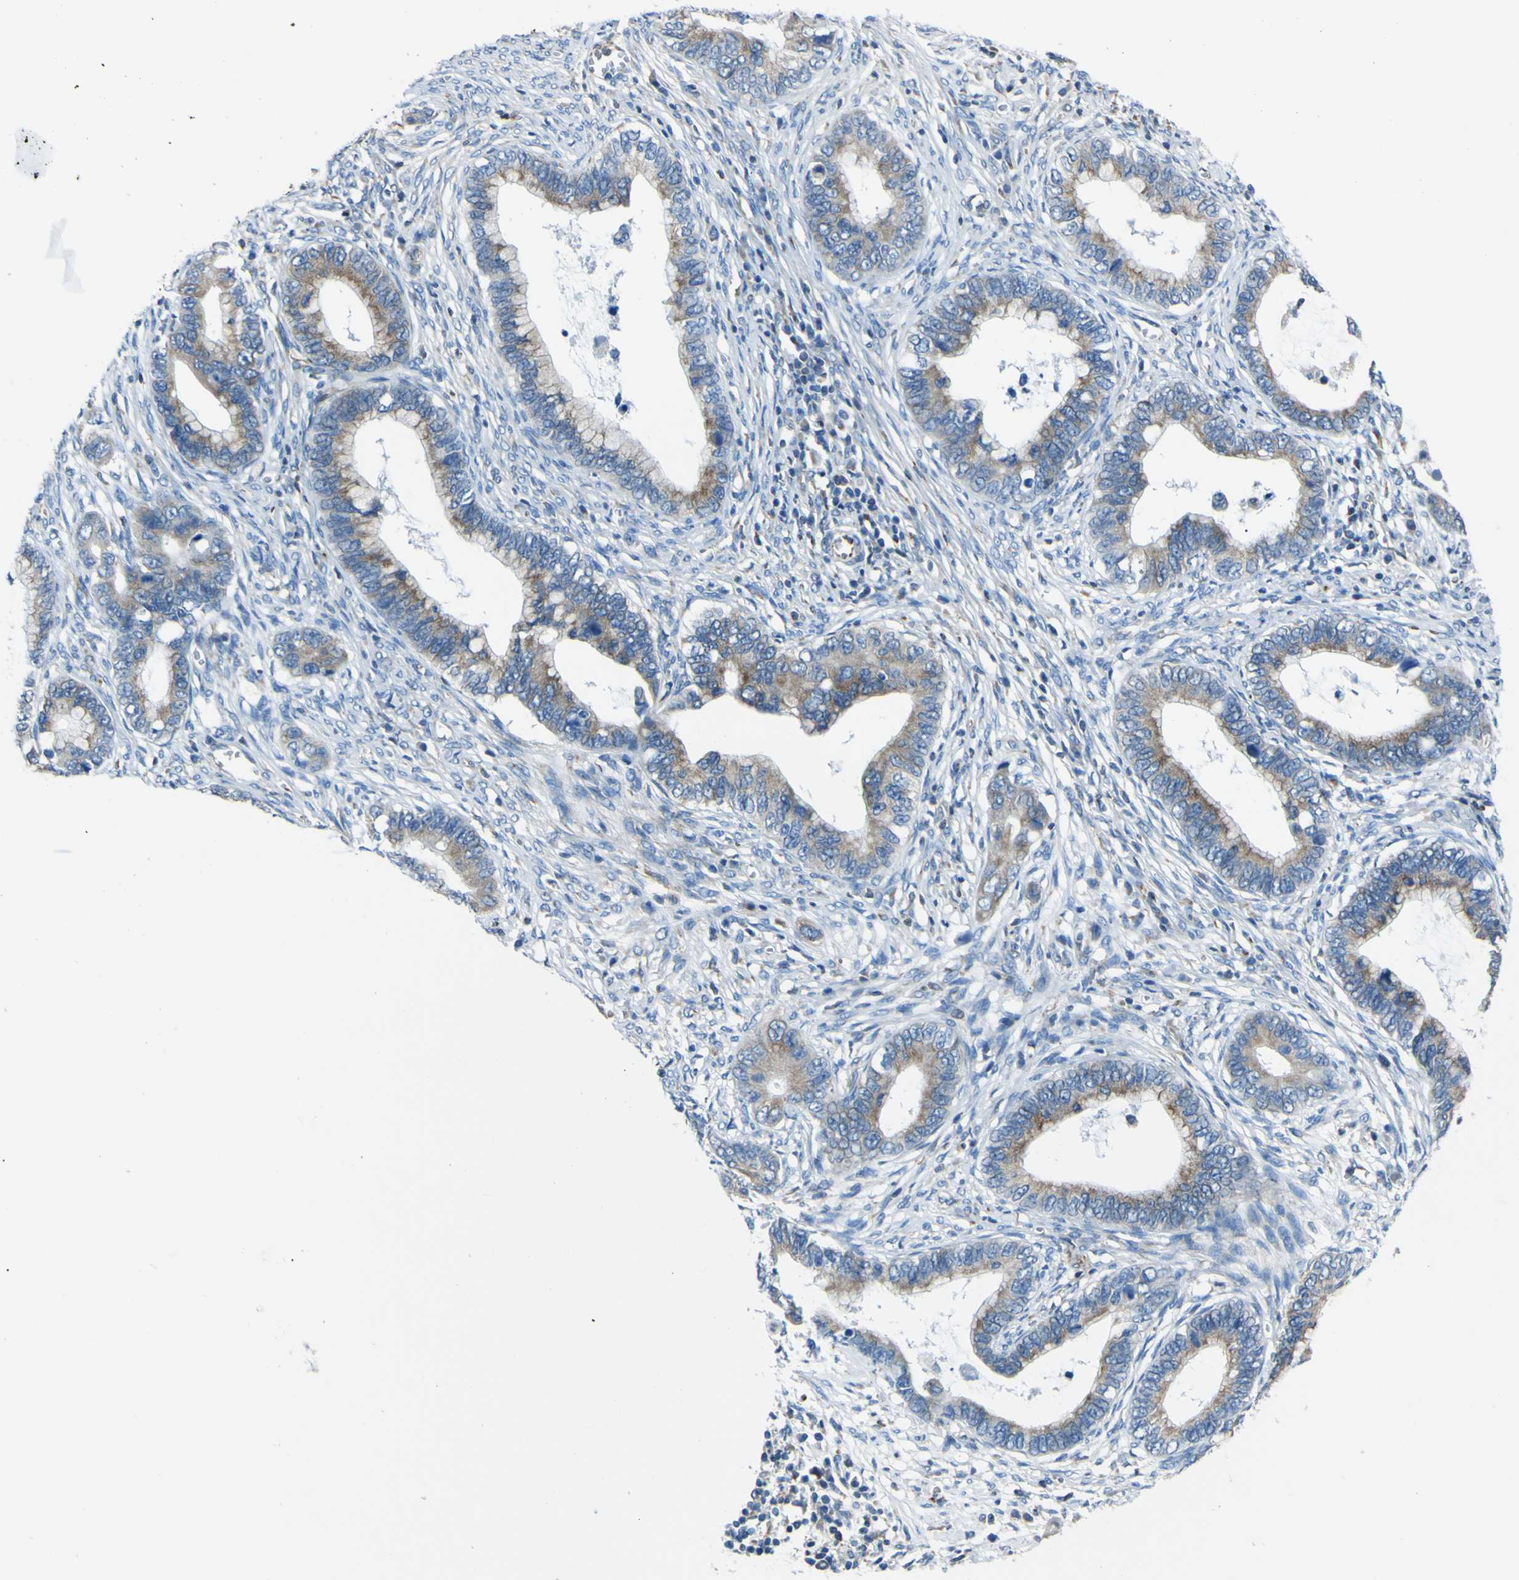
{"staining": {"intensity": "moderate", "quantity": "25%-75%", "location": "cytoplasmic/membranous"}, "tissue": "cervical cancer", "cell_type": "Tumor cells", "image_type": "cancer", "snomed": [{"axis": "morphology", "description": "Adenocarcinoma, NOS"}, {"axis": "topography", "description": "Cervix"}], "caption": "About 25%-75% of tumor cells in cervical adenocarcinoma demonstrate moderate cytoplasmic/membranous protein positivity as visualized by brown immunohistochemical staining.", "gene": "STIM1", "patient": {"sex": "female", "age": 44}}